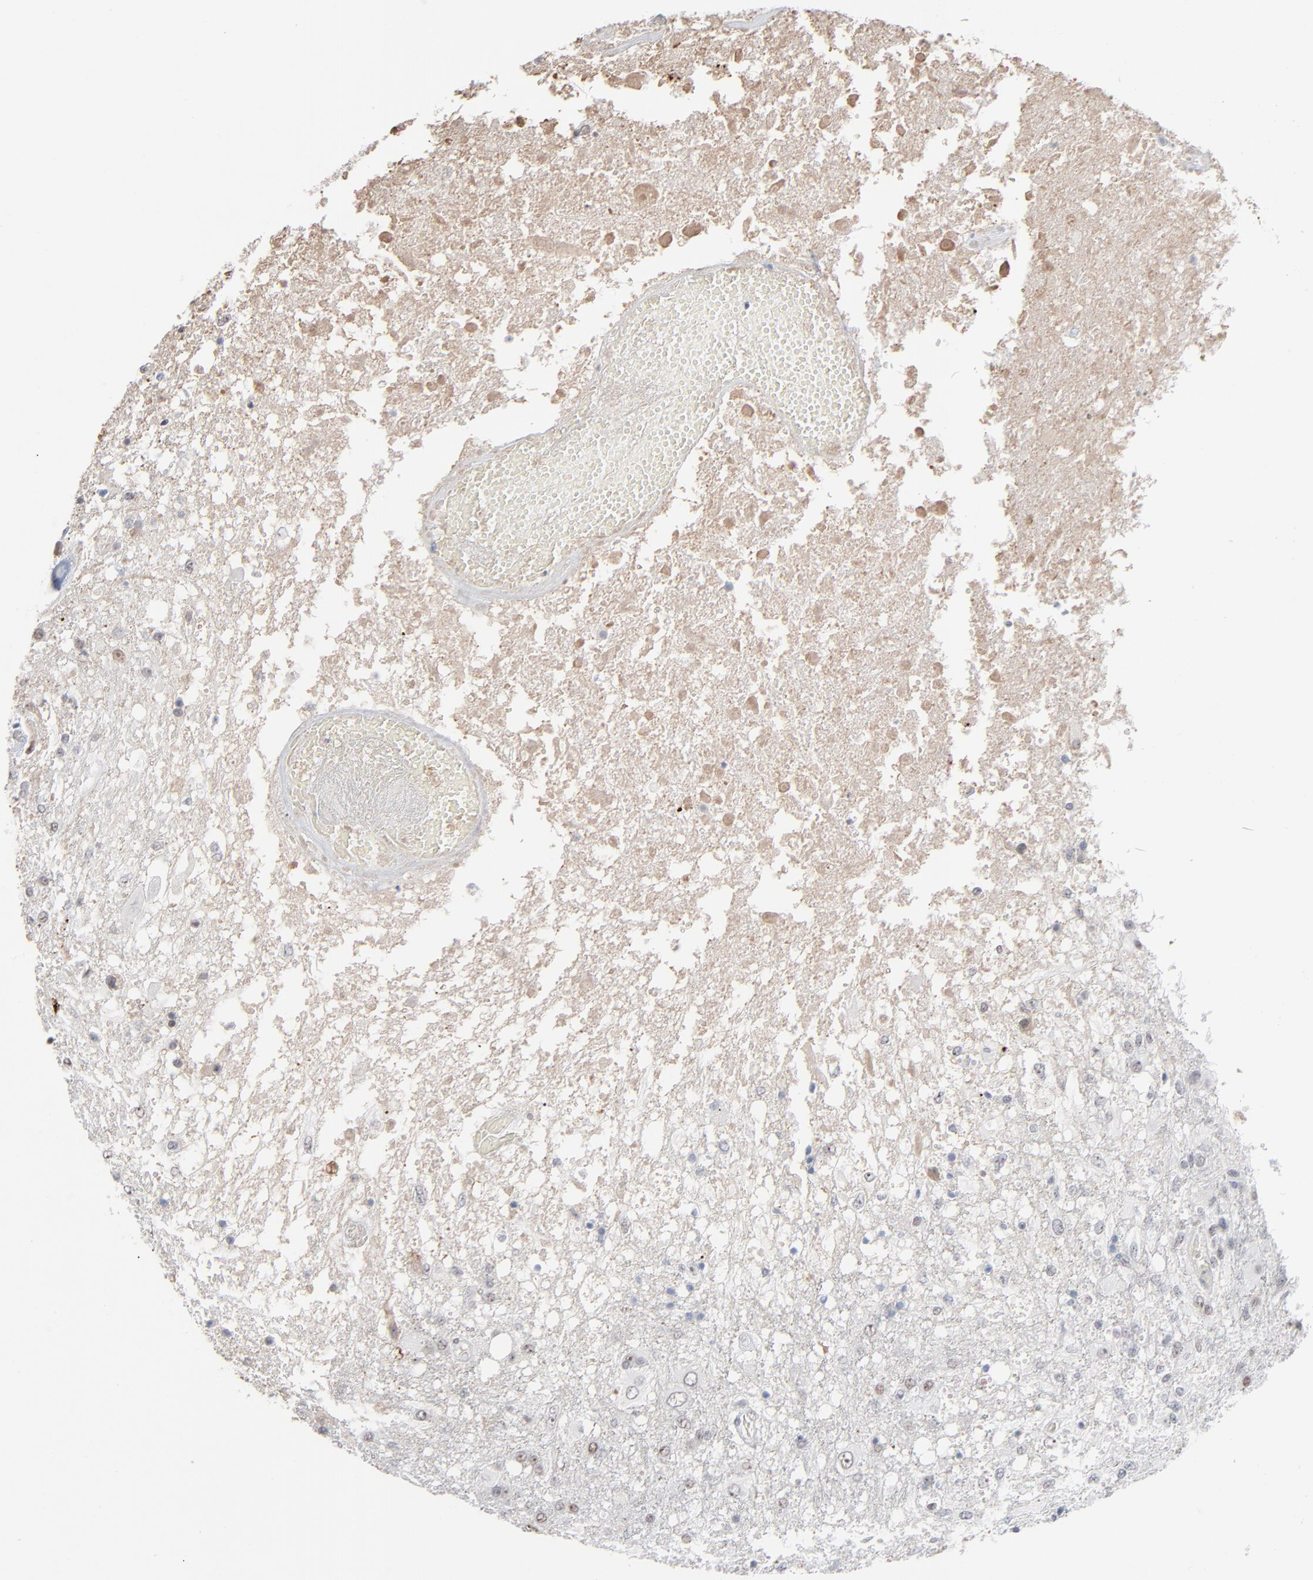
{"staining": {"intensity": "weak", "quantity": "<25%", "location": "nuclear"}, "tissue": "glioma", "cell_type": "Tumor cells", "image_type": "cancer", "snomed": [{"axis": "morphology", "description": "Glioma, malignant, High grade"}, {"axis": "topography", "description": "Cerebral cortex"}], "caption": "The immunohistochemistry histopathology image has no significant positivity in tumor cells of high-grade glioma (malignant) tissue.", "gene": "MPHOSPH6", "patient": {"sex": "male", "age": 79}}